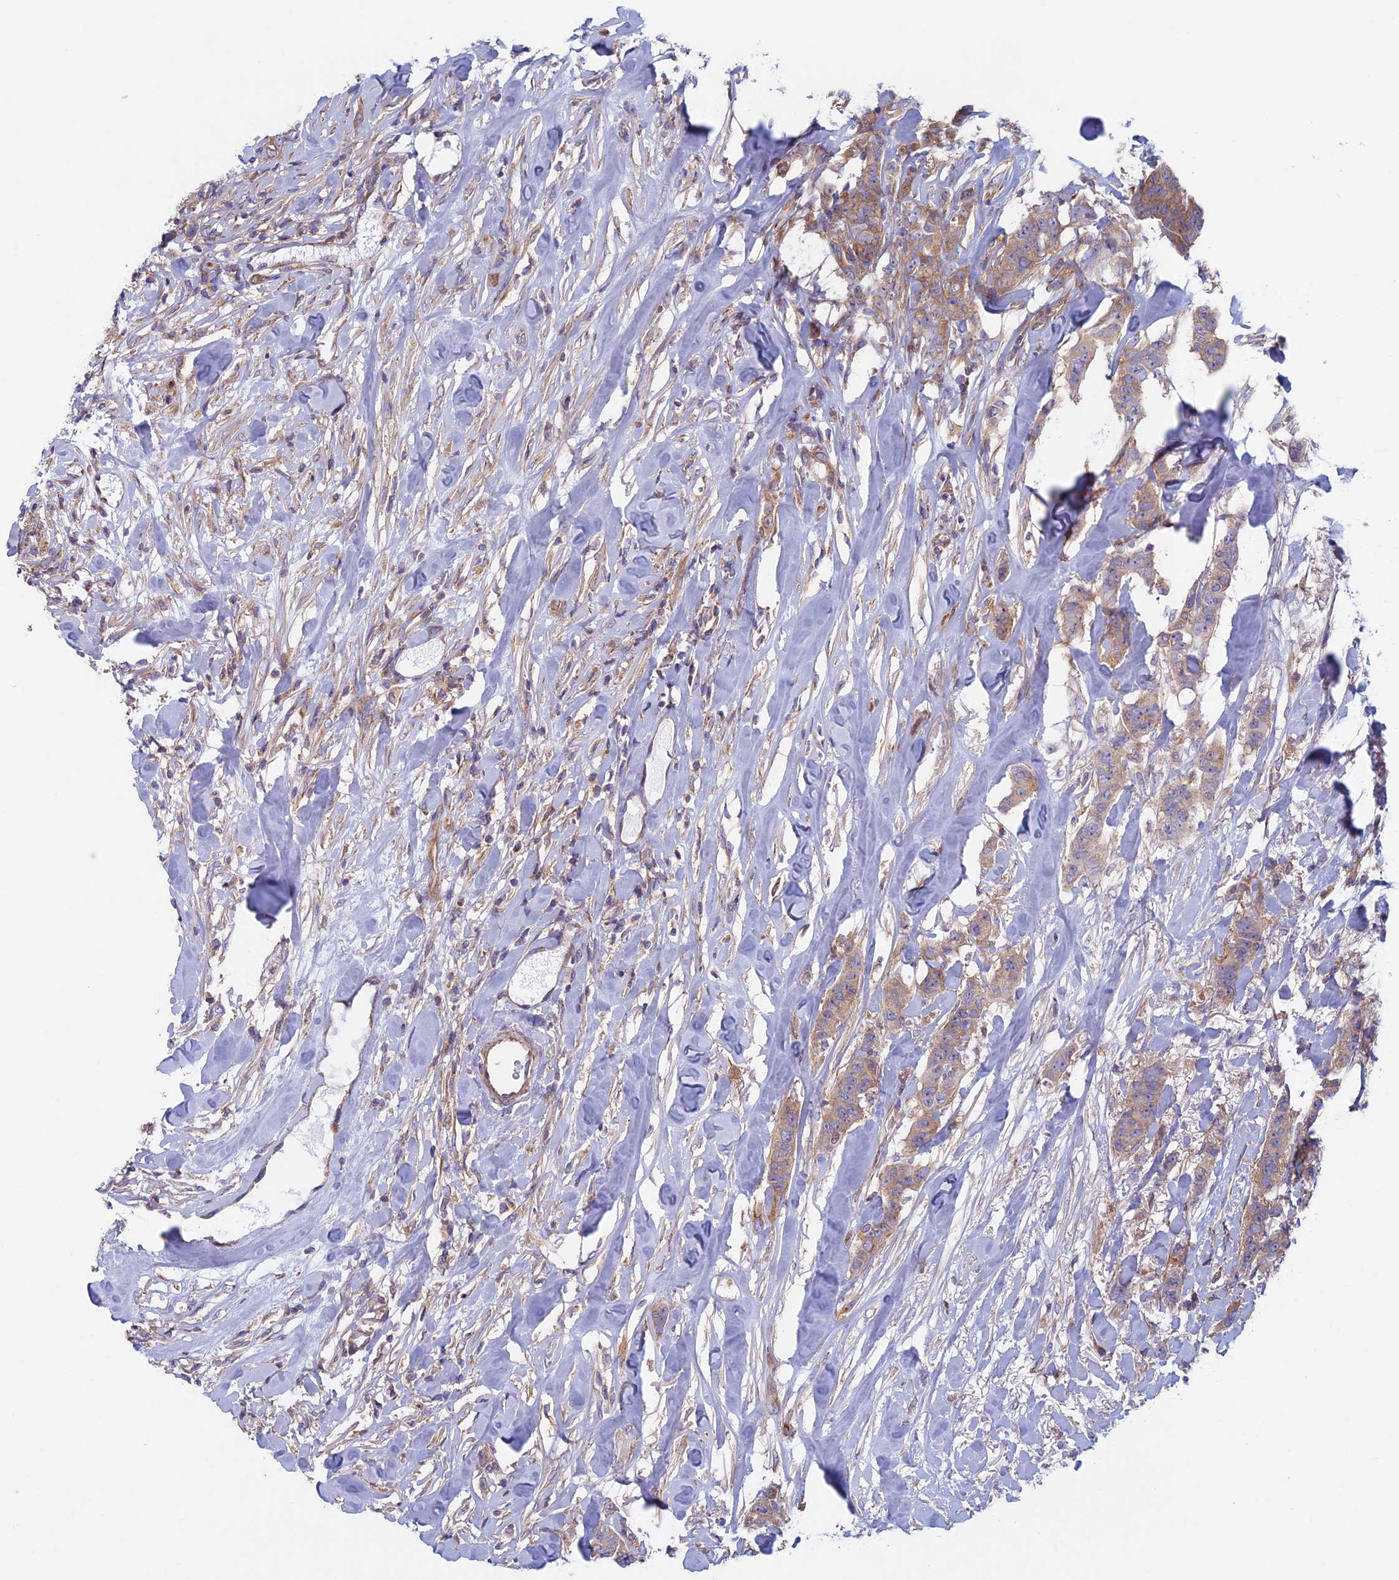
{"staining": {"intensity": "moderate", "quantity": ">75%", "location": "cytoplasmic/membranous"}, "tissue": "breast cancer", "cell_type": "Tumor cells", "image_type": "cancer", "snomed": [{"axis": "morphology", "description": "Duct carcinoma"}, {"axis": "topography", "description": "Breast"}], "caption": "Protein analysis of intraductal carcinoma (breast) tissue reveals moderate cytoplasmic/membranous staining in about >75% of tumor cells. (Stains: DAB (3,3'-diaminobenzidine) in brown, nuclei in blue, Microscopy: brightfield microscopy at high magnification).", "gene": "DNM1L", "patient": {"sex": "female", "age": 40}}